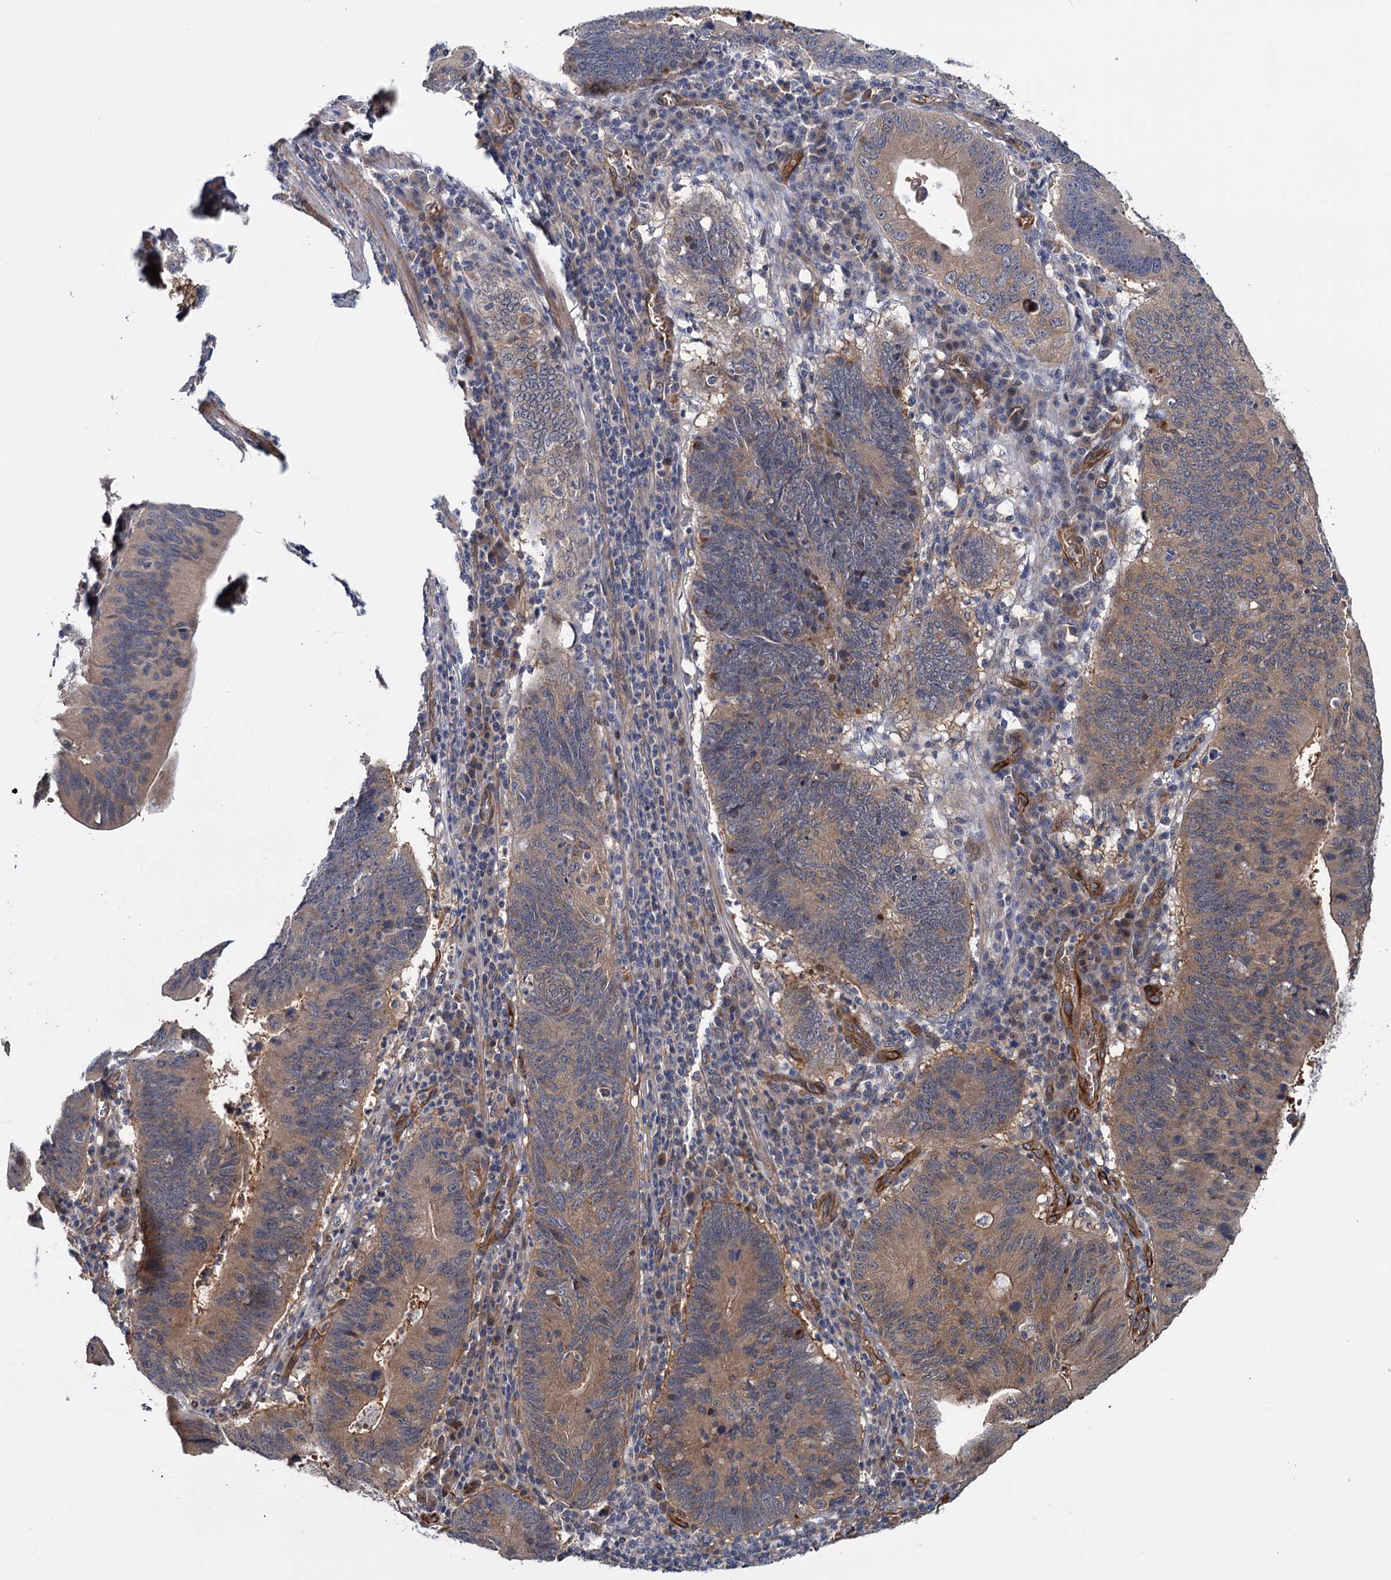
{"staining": {"intensity": "weak", "quantity": ">75%", "location": "cytoplasmic/membranous"}, "tissue": "stomach cancer", "cell_type": "Tumor cells", "image_type": "cancer", "snomed": [{"axis": "morphology", "description": "Adenocarcinoma, NOS"}, {"axis": "topography", "description": "Stomach"}], "caption": "Immunohistochemistry (IHC) photomicrograph of stomach adenocarcinoma stained for a protein (brown), which shows low levels of weak cytoplasmic/membranous staining in about >75% of tumor cells.", "gene": "PKN2", "patient": {"sex": "male", "age": 59}}